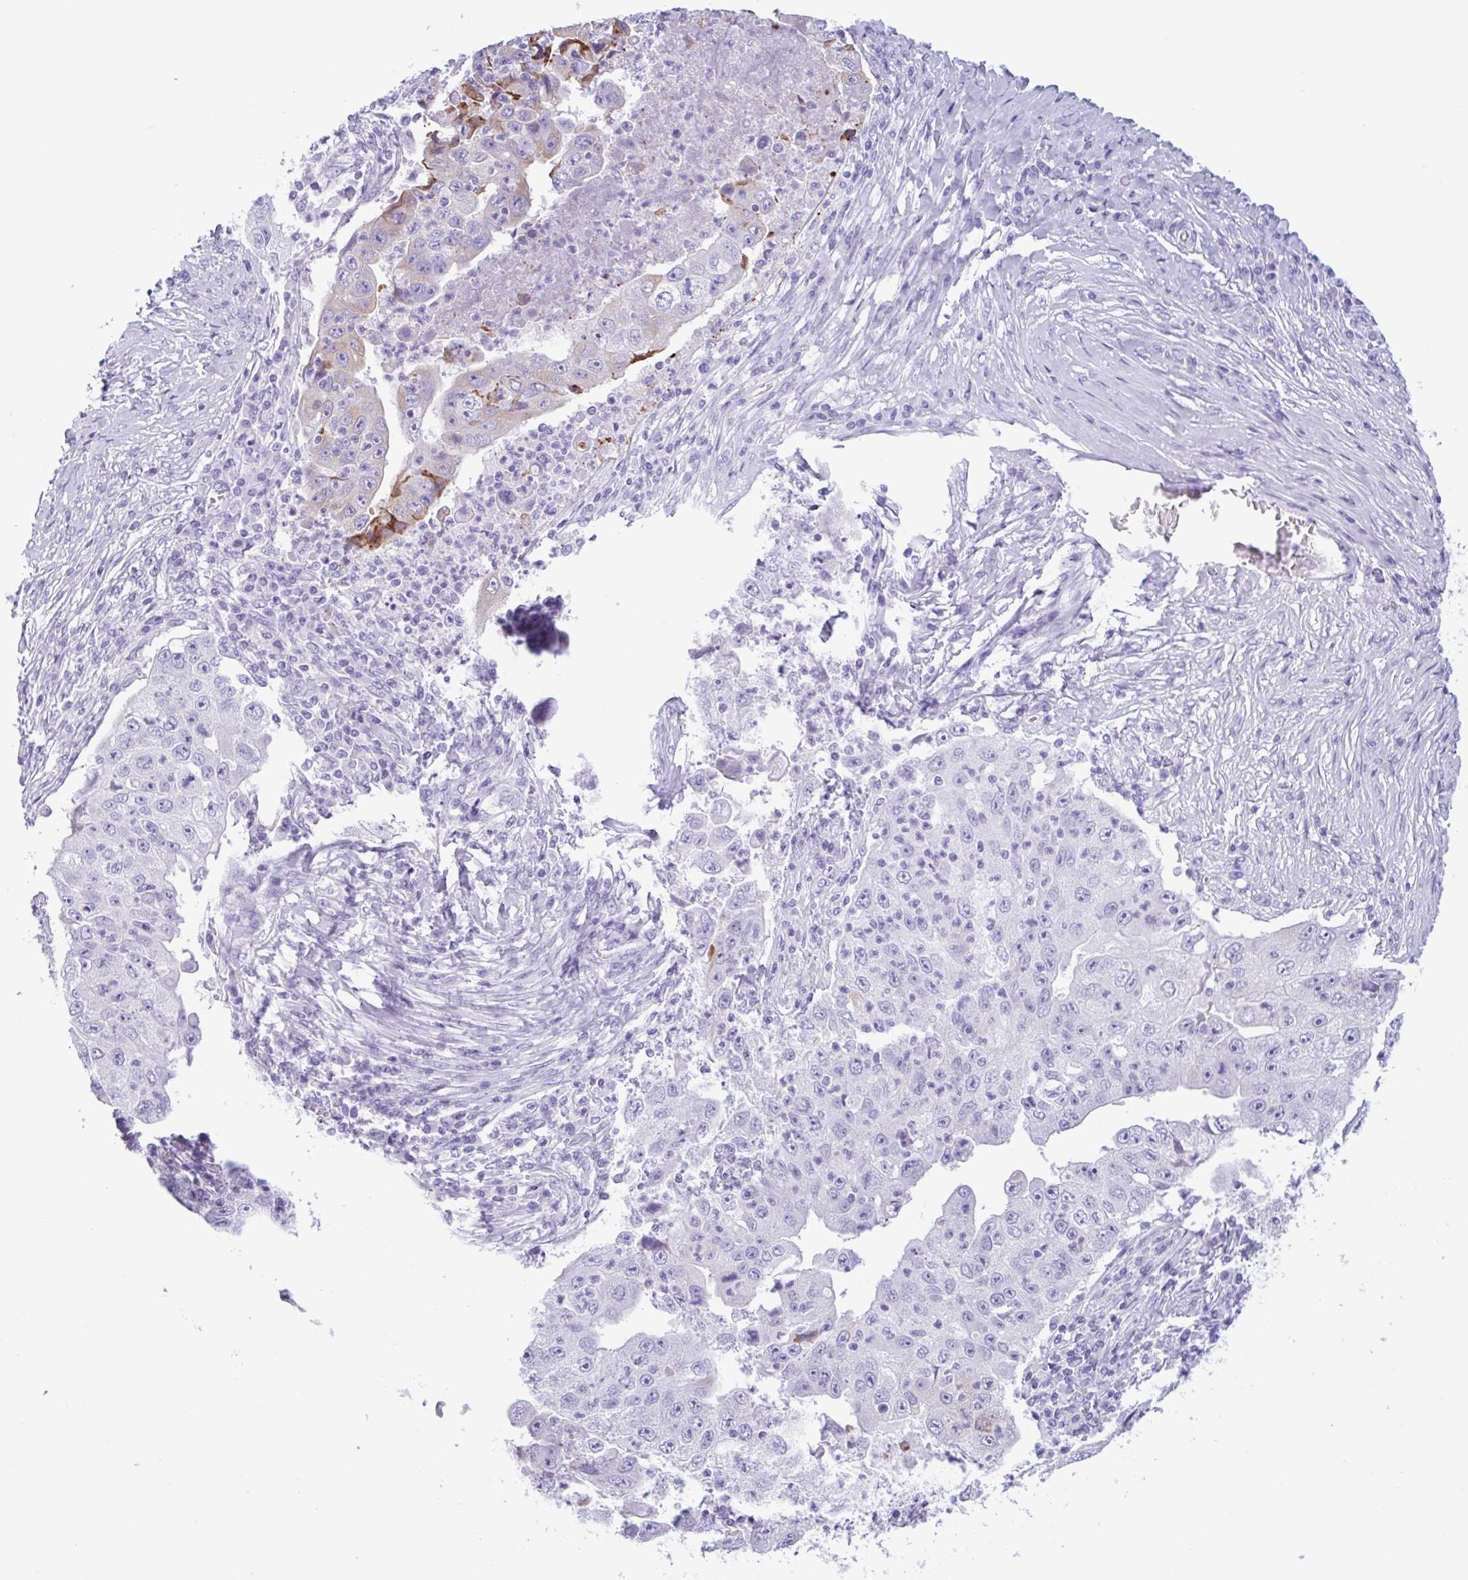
{"staining": {"intensity": "negative", "quantity": "none", "location": "none"}, "tissue": "lung cancer", "cell_type": "Tumor cells", "image_type": "cancer", "snomed": [{"axis": "morphology", "description": "Squamous cell carcinoma, NOS"}, {"axis": "topography", "description": "Lung"}], "caption": "An immunohistochemistry micrograph of squamous cell carcinoma (lung) is shown. There is no staining in tumor cells of squamous cell carcinoma (lung).", "gene": "CTSE", "patient": {"sex": "male", "age": 64}}